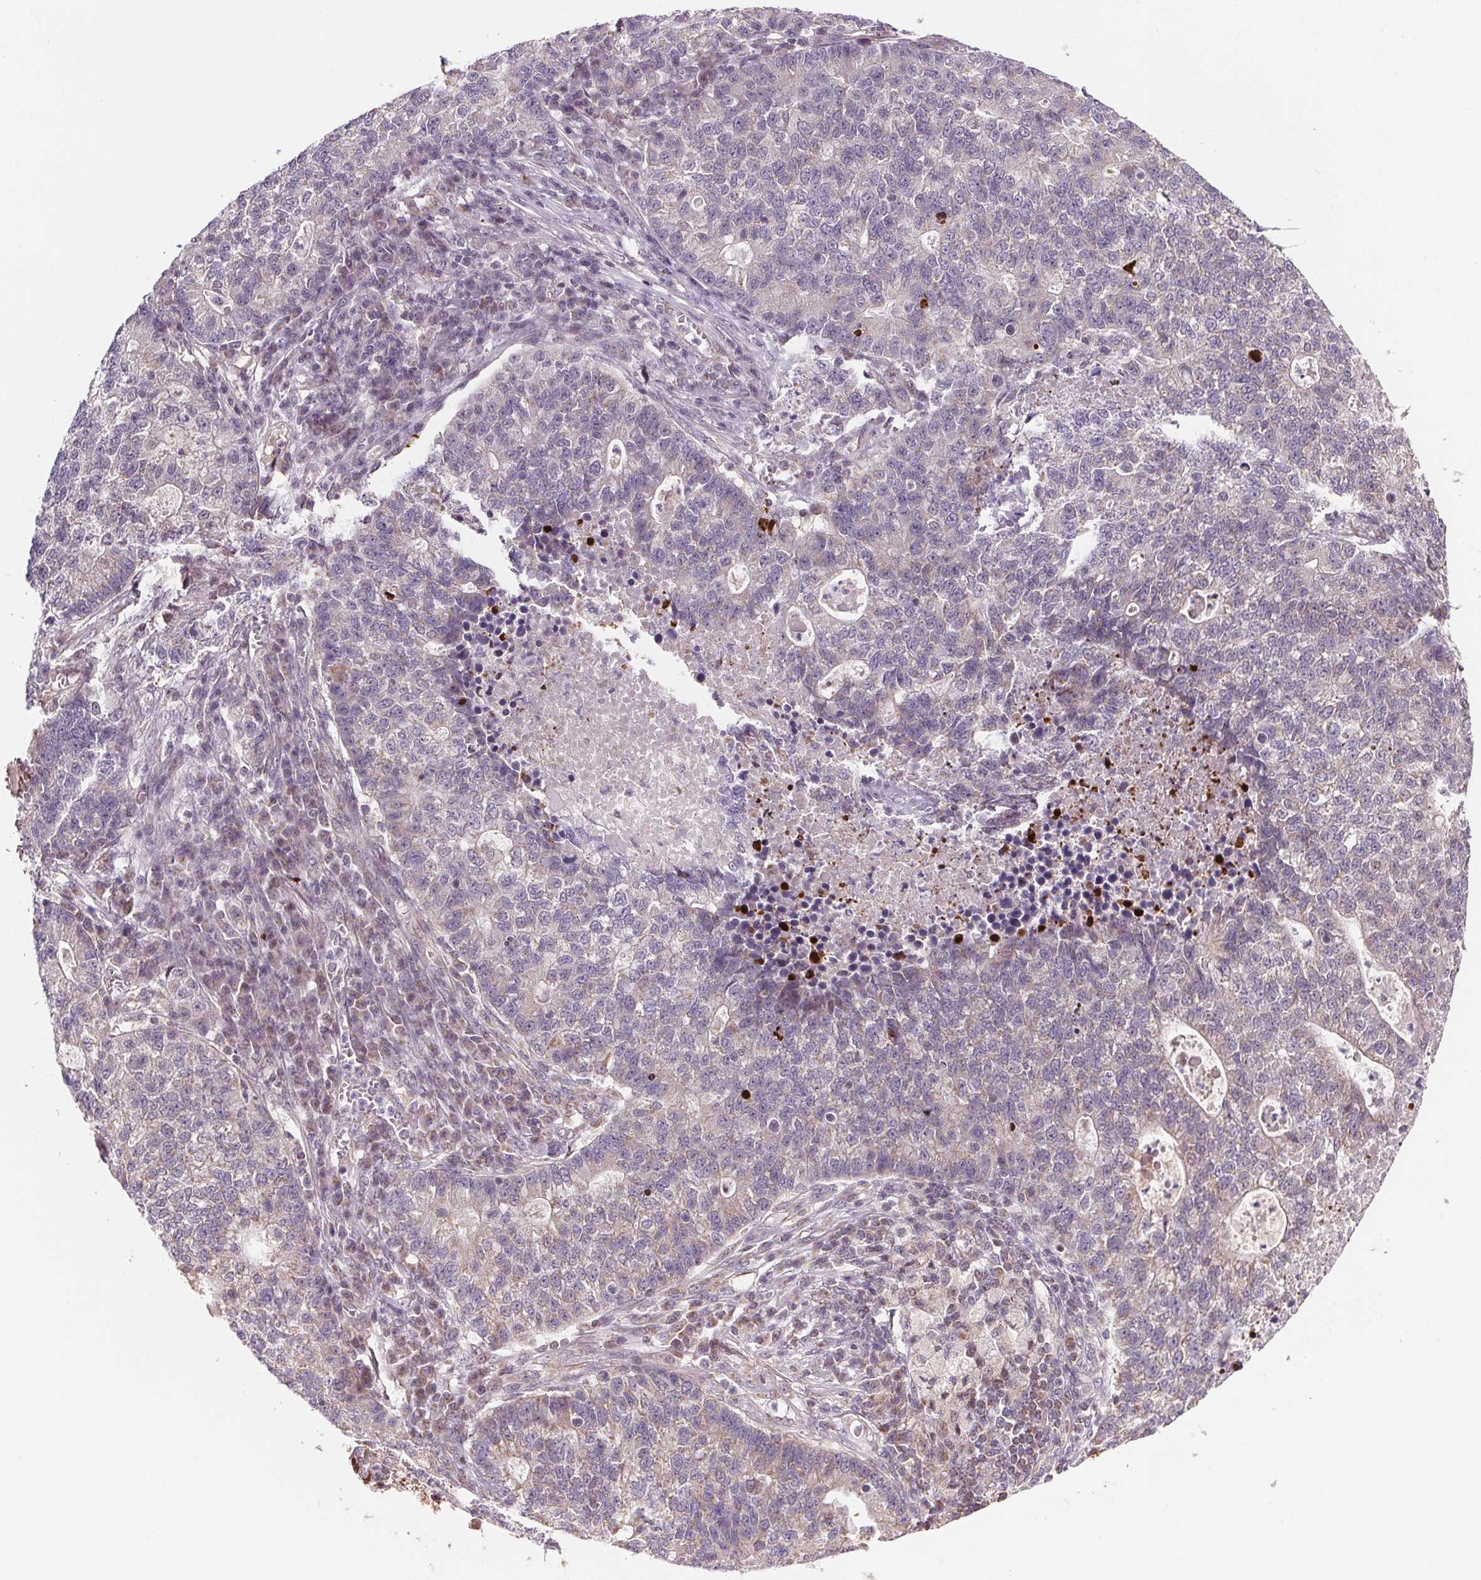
{"staining": {"intensity": "negative", "quantity": "none", "location": "none"}, "tissue": "lung cancer", "cell_type": "Tumor cells", "image_type": "cancer", "snomed": [{"axis": "morphology", "description": "Adenocarcinoma, NOS"}, {"axis": "topography", "description": "Lung"}], "caption": "The histopathology image displays no staining of tumor cells in lung cancer. (DAB immunohistochemistry, high magnification).", "gene": "SUCLA2", "patient": {"sex": "male", "age": 57}}